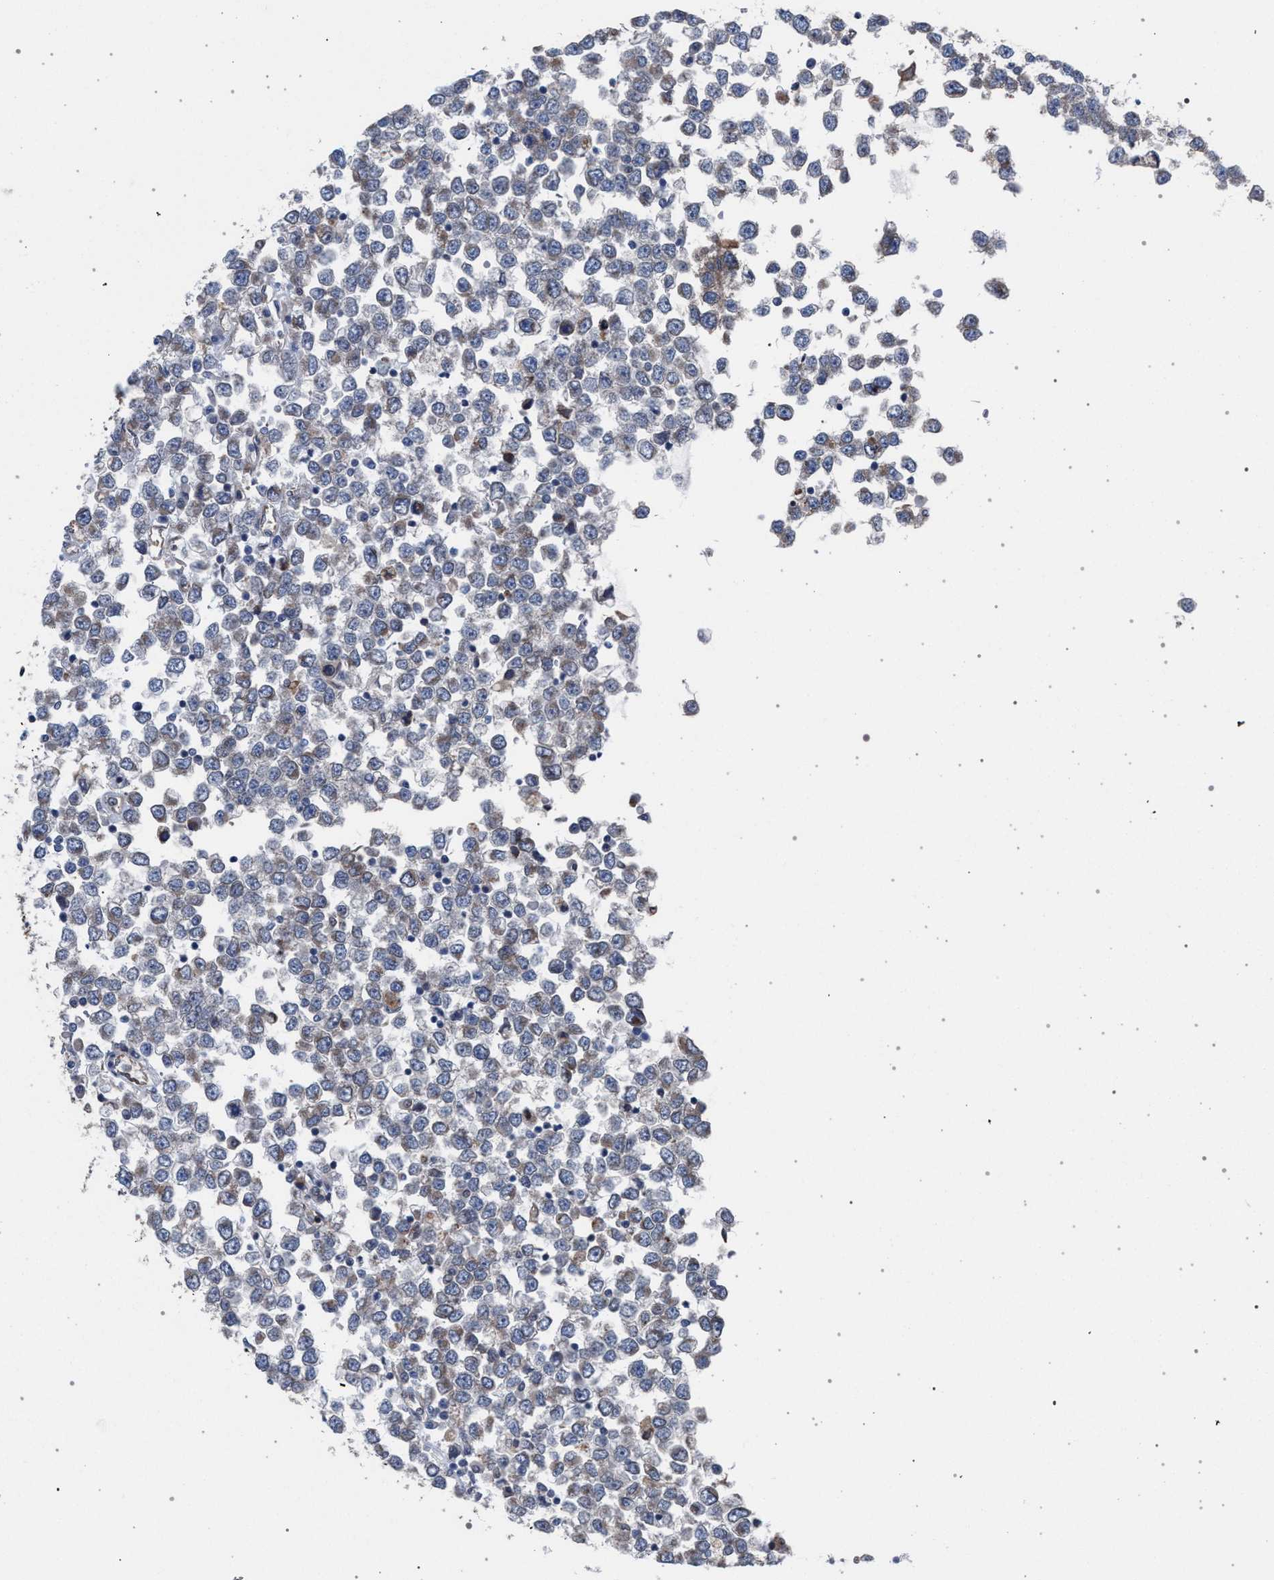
{"staining": {"intensity": "negative", "quantity": "none", "location": "none"}, "tissue": "testis cancer", "cell_type": "Tumor cells", "image_type": "cancer", "snomed": [{"axis": "morphology", "description": "Seminoma, NOS"}, {"axis": "topography", "description": "Testis"}], "caption": "High power microscopy histopathology image of an immunohistochemistry histopathology image of testis cancer, revealing no significant staining in tumor cells.", "gene": "ARPC5L", "patient": {"sex": "male", "age": 65}}